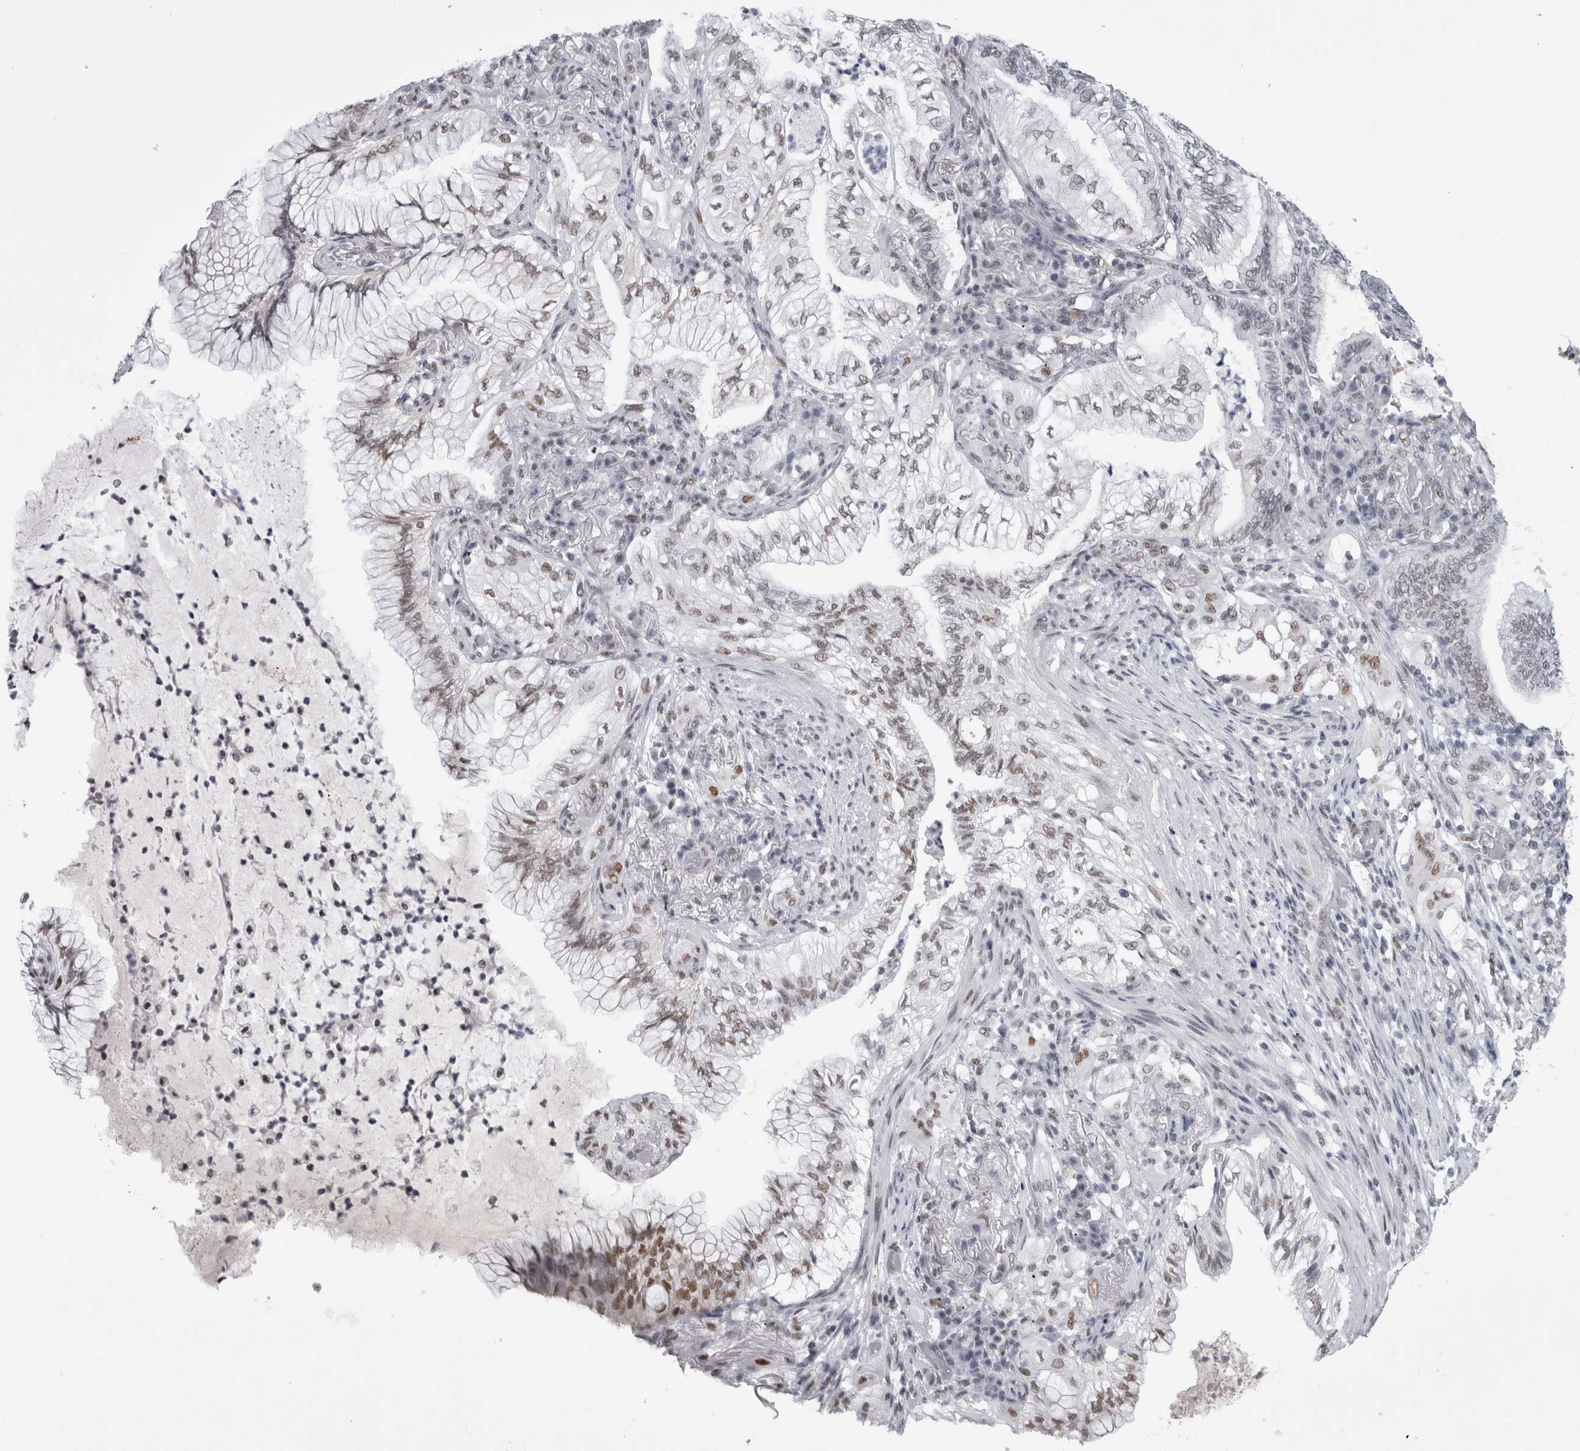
{"staining": {"intensity": "moderate", "quantity": "<25%", "location": "cytoplasmic/membranous,nuclear"}, "tissue": "lung cancer", "cell_type": "Tumor cells", "image_type": "cancer", "snomed": [{"axis": "morphology", "description": "Adenocarcinoma, NOS"}, {"axis": "topography", "description": "Lung"}], "caption": "Immunohistochemical staining of lung adenocarcinoma exhibits moderate cytoplasmic/membranous and nuclear protein positivity in about <25% of tumor cells.", "gene": "API5", "patient": {"sex": "female", "age": 70}}